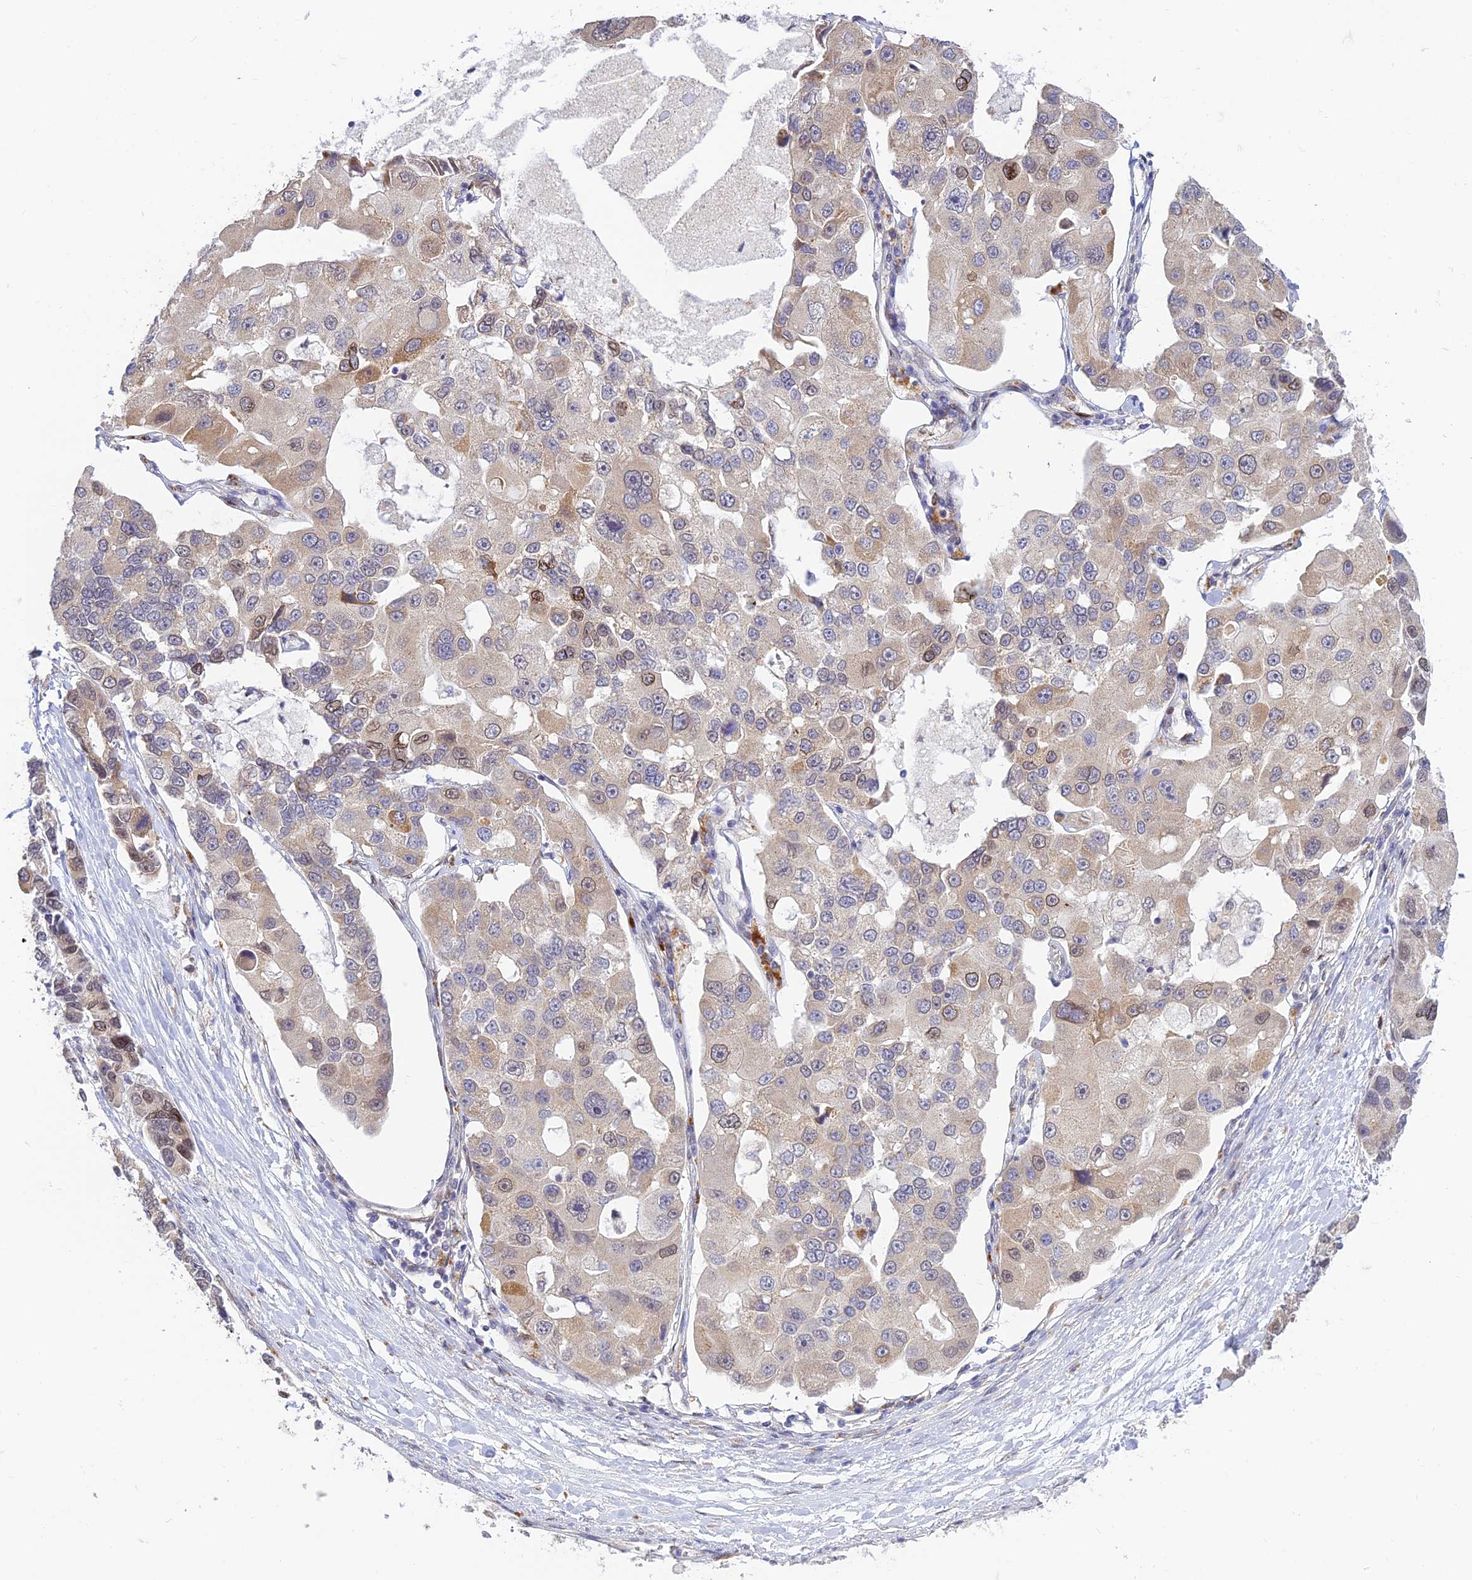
{"staining": {"intensity": "moderate", "quantity": "<25%", "location": "cytoplasmic/membranous,nuclear"}, "tissue": "lung cancer", "cell_type": "Tumor cells", "image_type": "cancer", "snomed": [{"axis": "morphology", "description": "Adenocarcinoma, NOS"}, {"axis": "topography", "description": "Lung"}], "caption": "Adenocarcinoma (lung) stained with a brown dye demonstrates moderate cytoplasmic/membranous and nuclear positive expression in about <25% of tumor cells.", "gene": "SKIC8", "patient": {"sex": "female", "age": 54}}